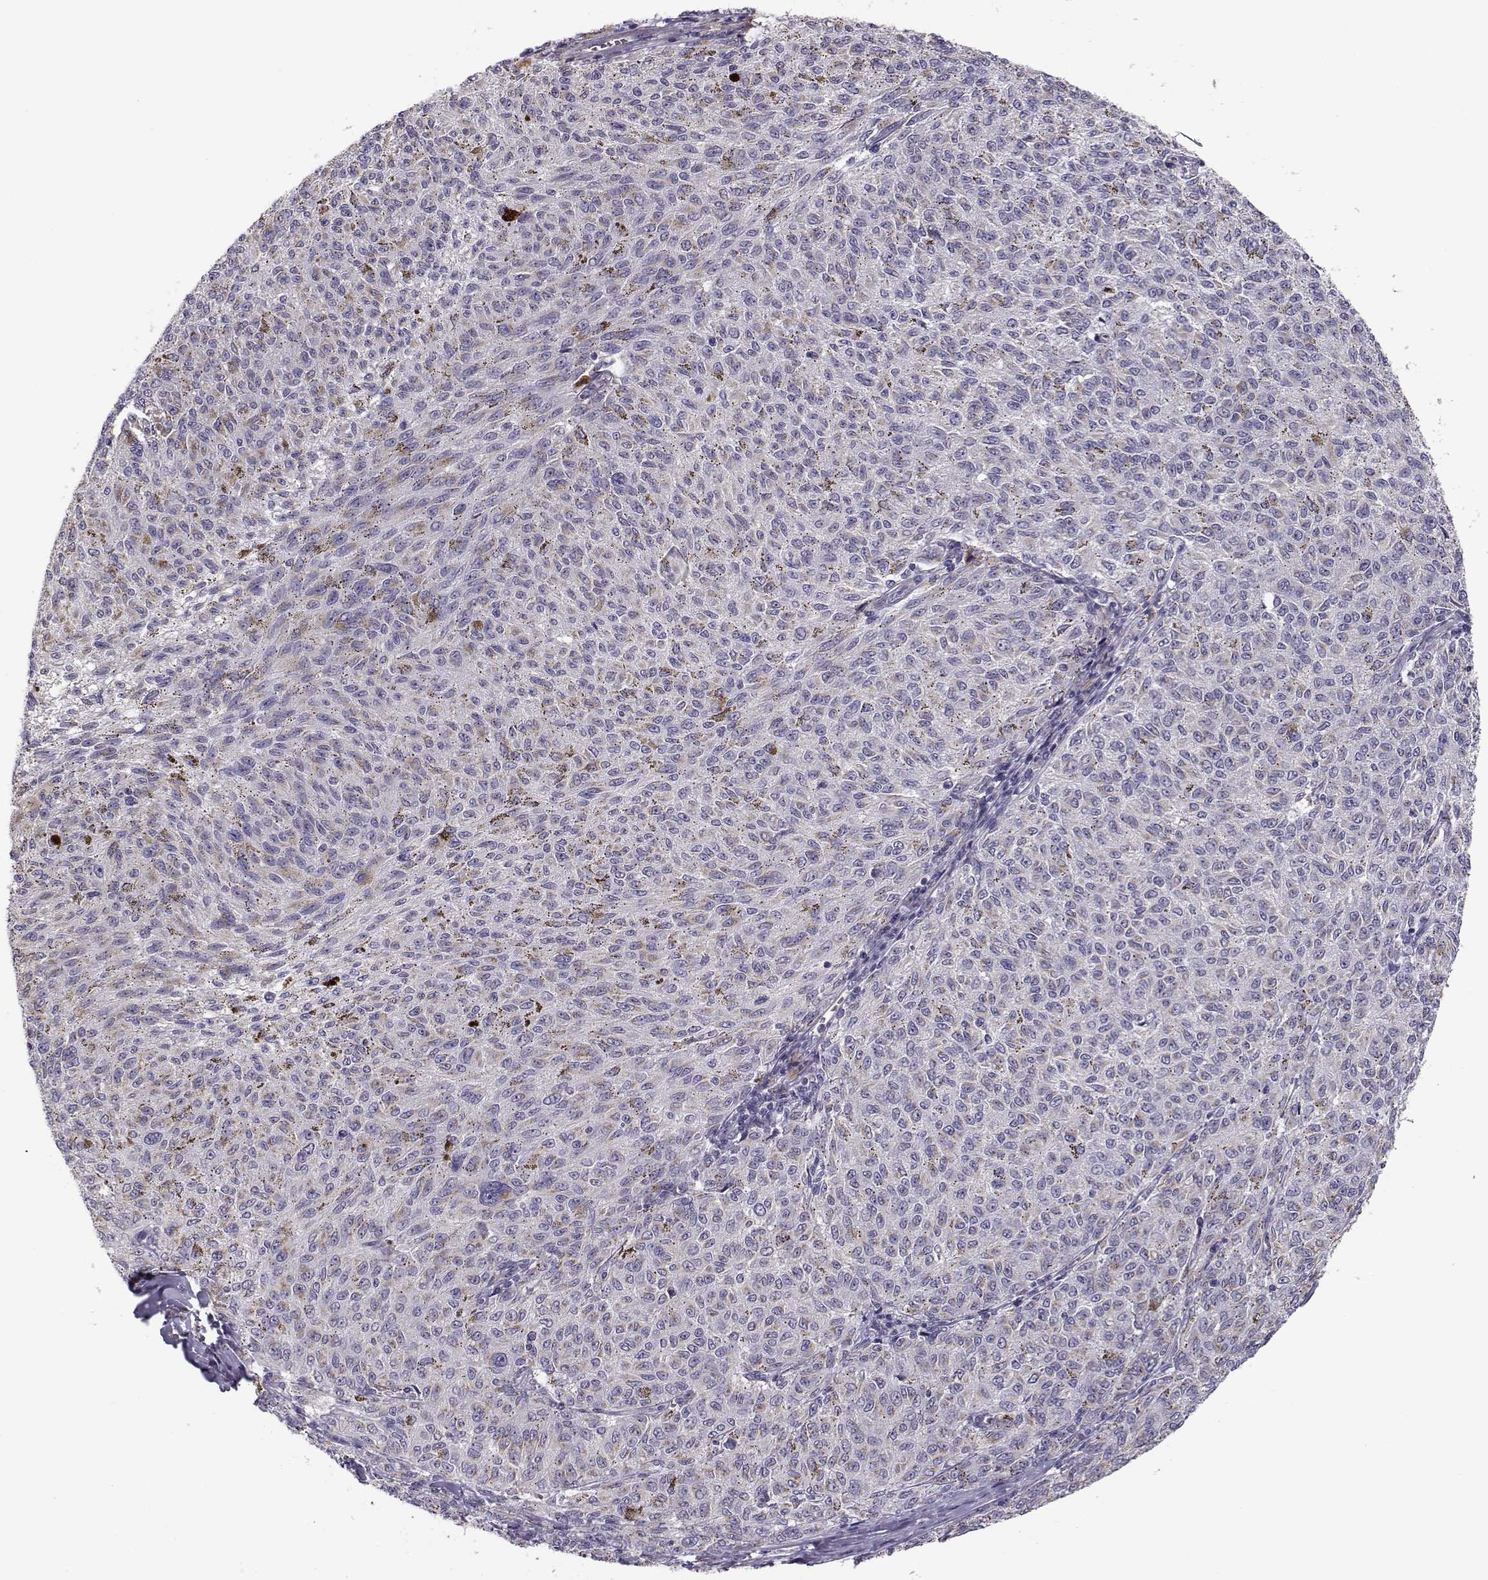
{"staining": {"intensity": "weak", "quantity": "<25%", "location": "cytoplasmic/membranous"}, "tissue": "melanoma", "cell_type": "Tumor cells", "image_type": "cancer", "snomed": [{"axis": "morphology", "description": "Malignant melanoma, NOS"}, {"axis": "topography", "description": "Skin"}], "caption": "Tumor cells are negative for protein expression in human malignant melanoma.", "gene": "SLC4A5", "patient": {"sex": "female", "age": 72}}